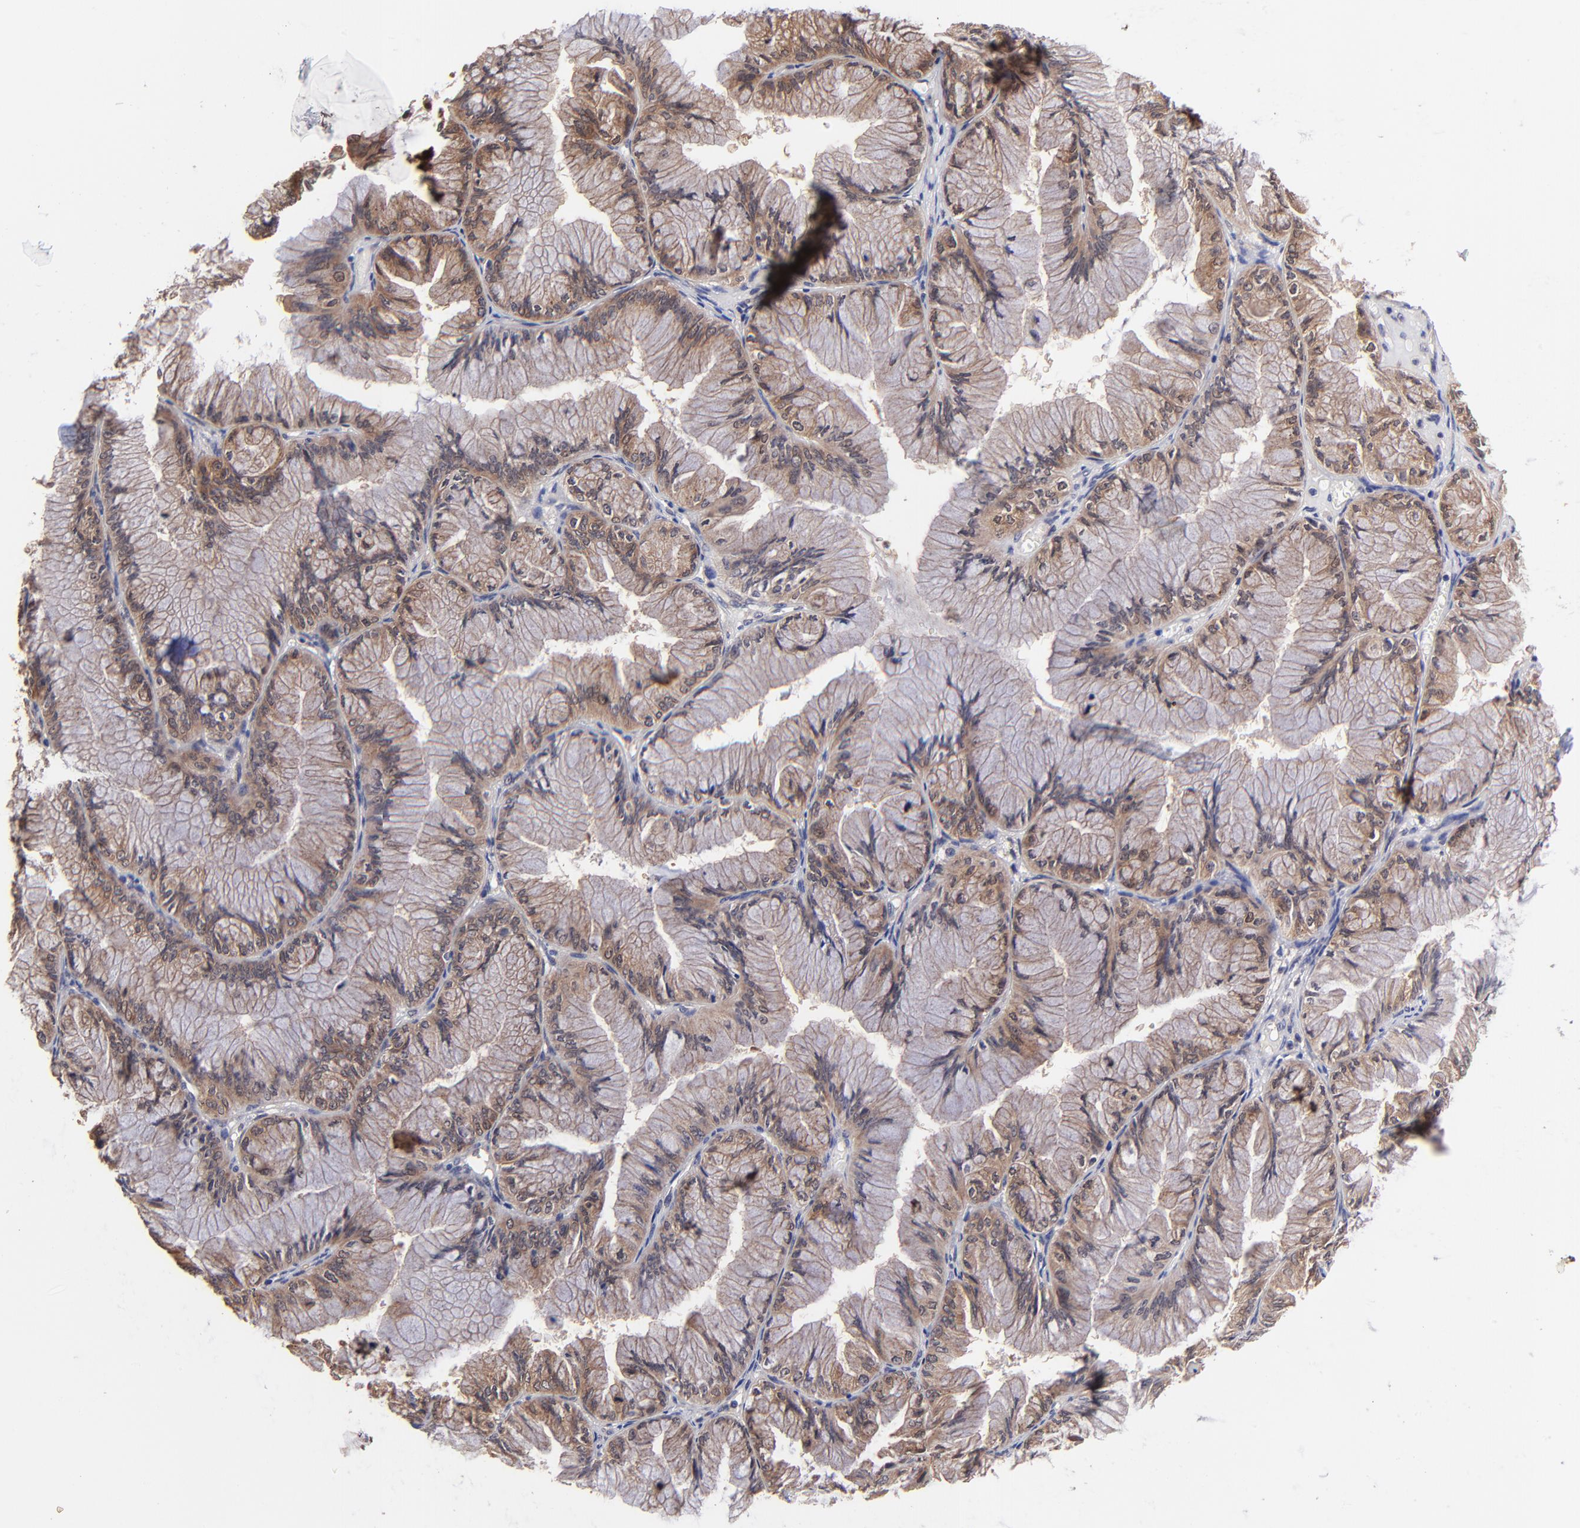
{"staining": {"intensity": "moderate", "quantity": ">75%", "location": "cytoplasmic/membranous"}, "tissue": "ovarian cancer", "cell_type": "Tumor cells", "image_type": "cancer", "snomed": [{"axis": "morphology", "description": "Cystadenocarcinoma, mucinous, NOS"}, {"axis": "topography", "description": "Ovary"}], "caption": "A high-resolution histopathology image shows immunohistochemistry (IHC) staining of ovarian mucinous cystadenocarcinoma, which reveals moderate cytoplasmic/membranous staining in approximately >75% of tumor cells.", "gene": "BAIAP2L2", "patient": {"sex": "female", "age": 63}}